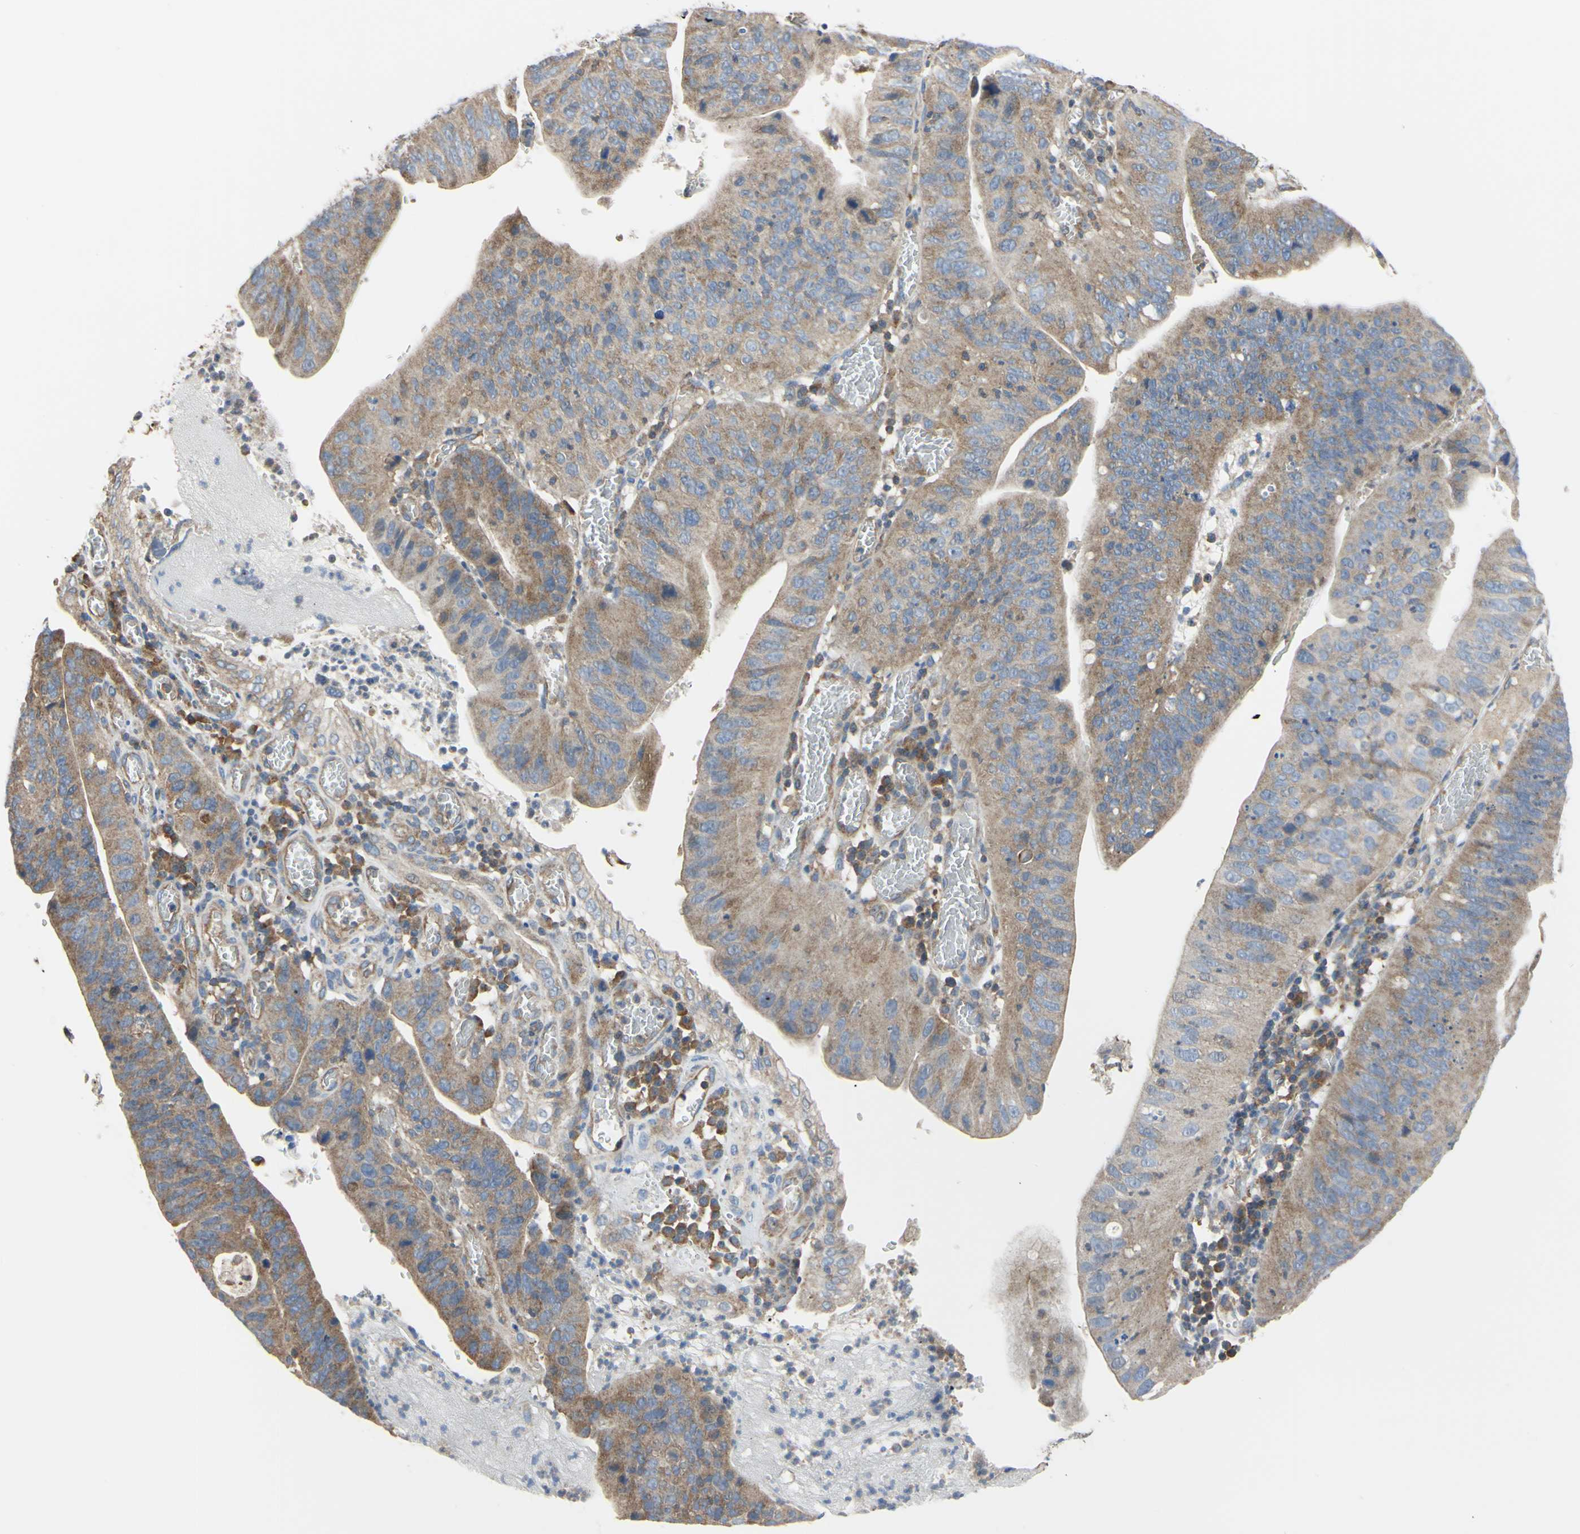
{"staining": {"intensity": "moderate", "quantity": ">75%", "location": "cytoplasmic/membranous"}, "tissue": "stomach cancer", "cell_type": "Tumor cells", "image_type": "cancer", "snomed": [{"axis": "morphology", "description": "Adenocarcinoma, NOS"}, {"axis": "topography", "description": "Stomach"}], "caption": "The histopathology image shows immunohistochemical staining of stomach cancer (adenocarcinoma). There is moderate cytoplasmic/membranous expression is identified in about >75% of tumor cells.", "gene": "BECN1", "patient": {"sex": "male", "age": 59}}